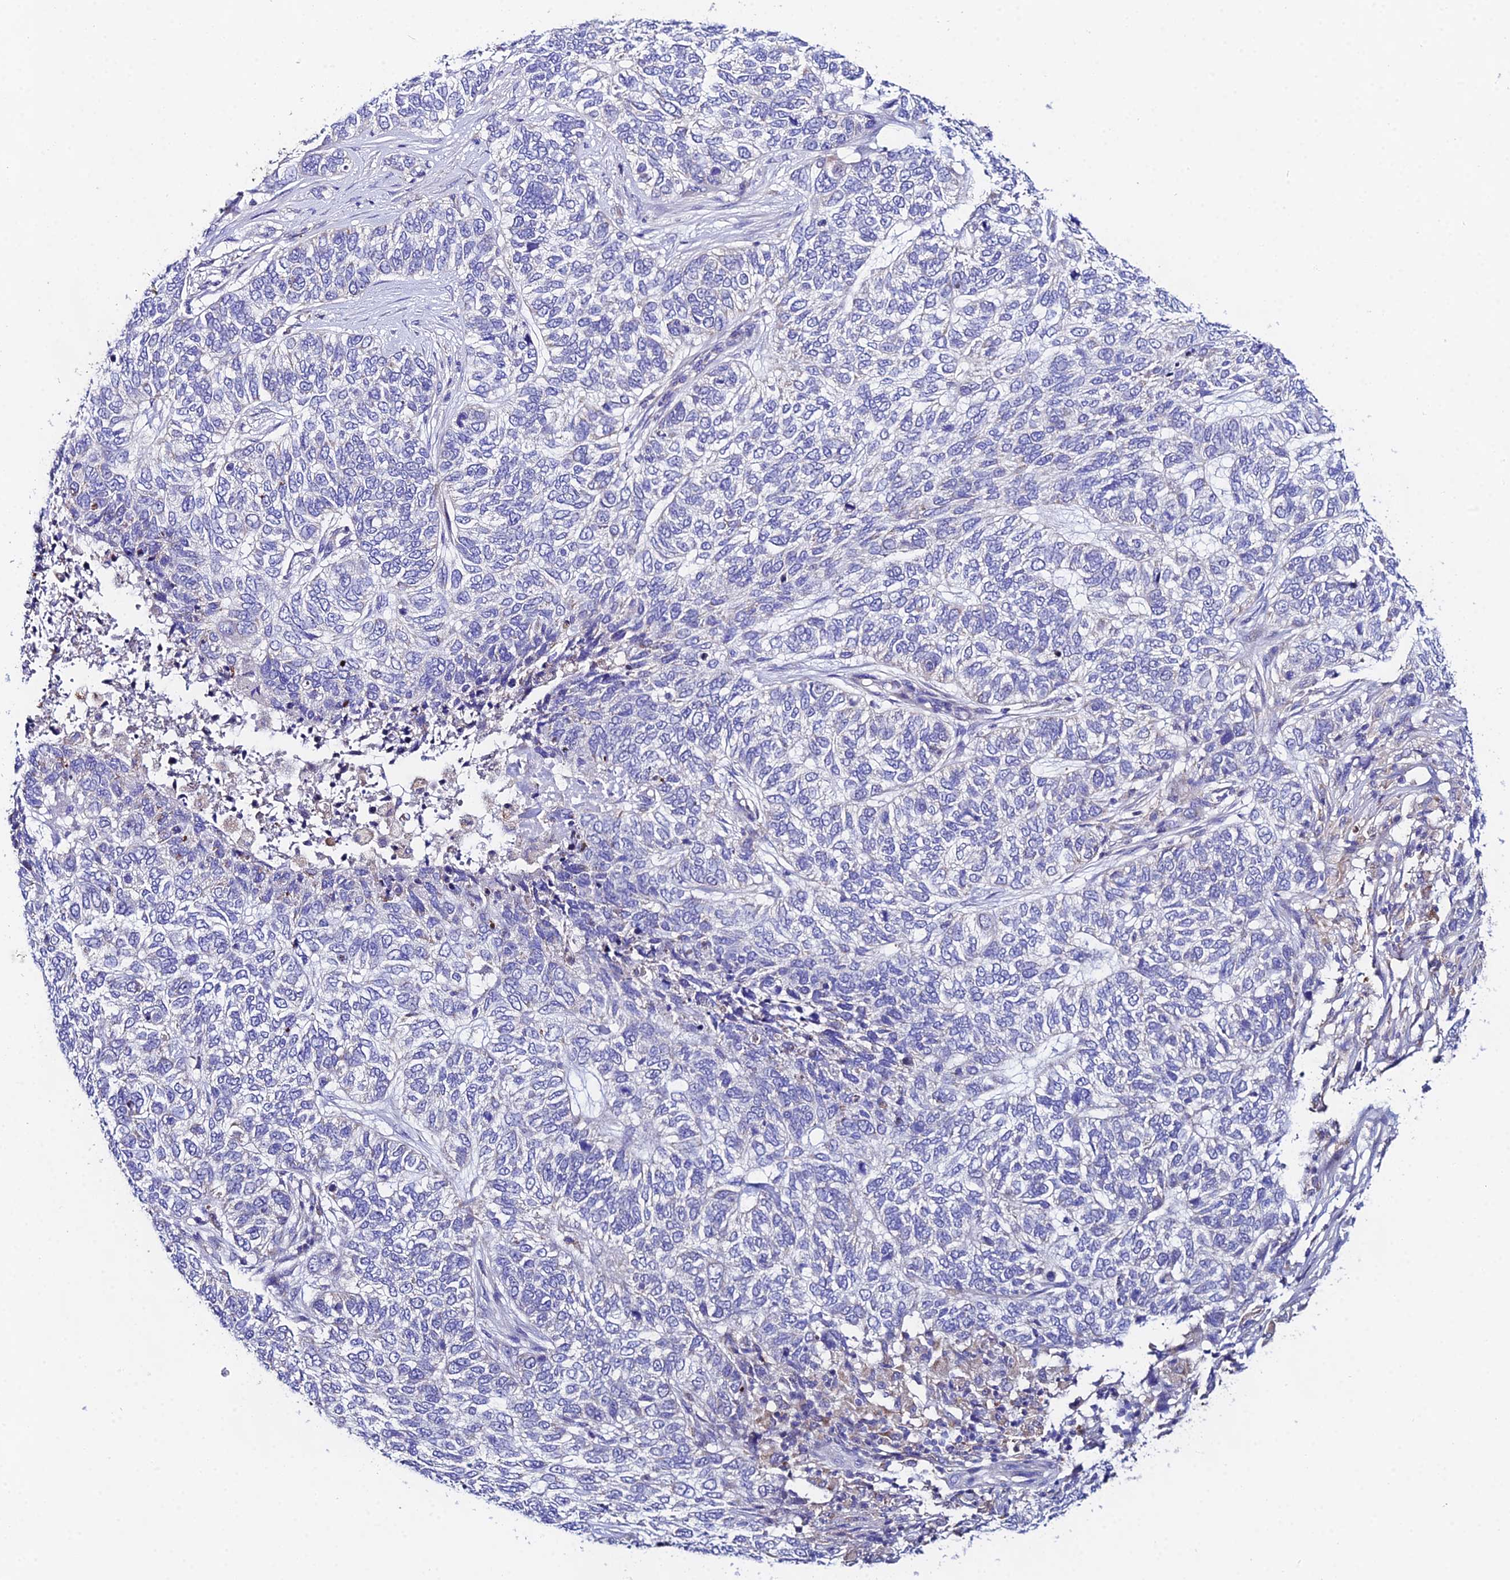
{"staining": {"intensity": "negative", "quantity": "none", "location": "none"}, "tissue": "skin cancer", "cell_type": "Tumor cells", "image_type": "cancer", "snomed": [{"axis": "morphology", "description": "Basal cell carcinoma"}, {"axis": "topography", "description": "Skin"}], "caption": "The IHC photomicrograph has no significant staining in tumor cells of basal cell carcinoma (skin) tissue.", "gene": "PPP2R2C", "patient": {"sex": "female", "age": 65}}